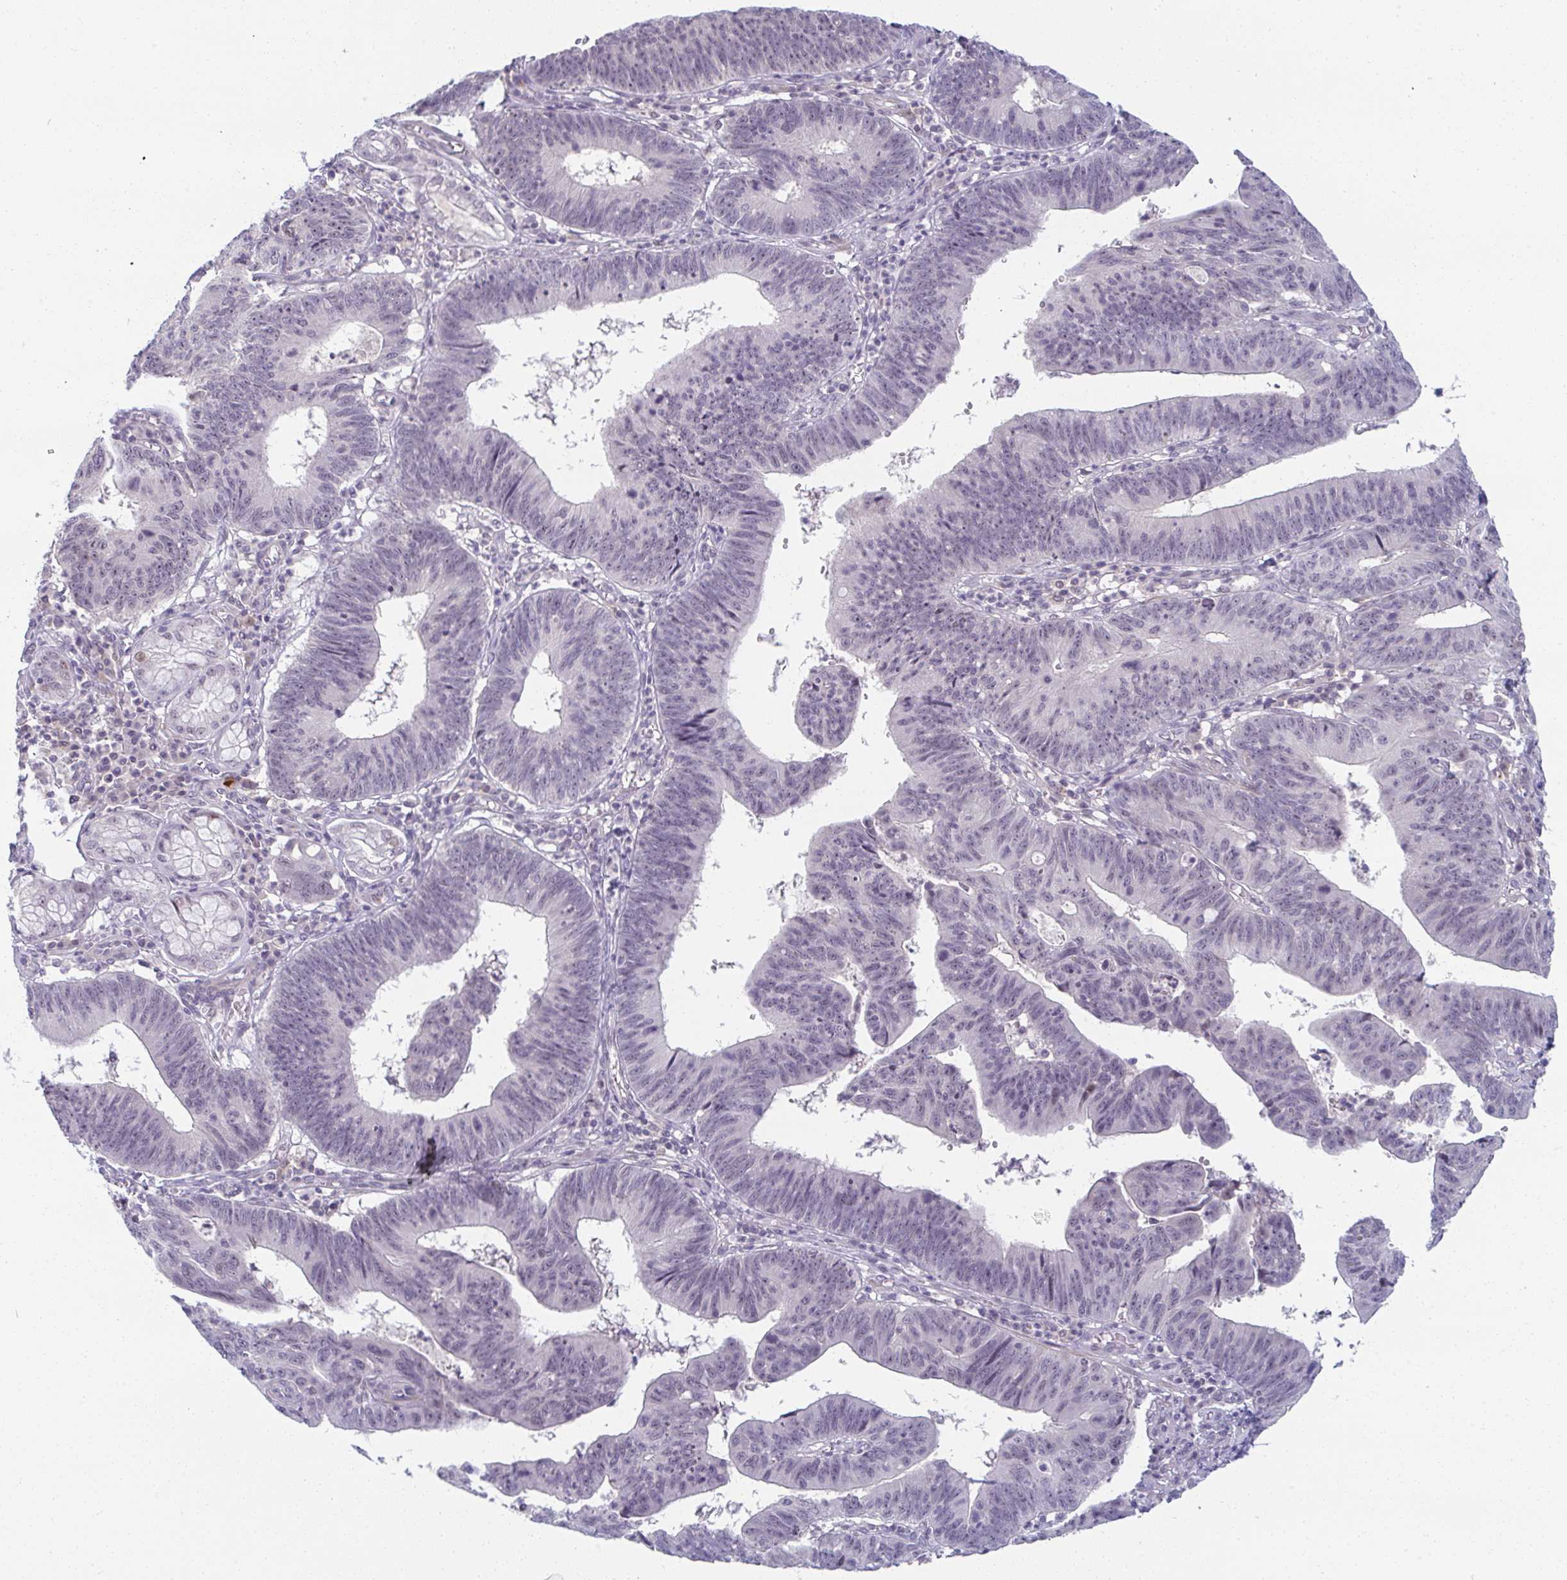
{"staining": {"intensity": "negative", "quantity": "none", "location": "none"}, "tissue": "stomach cancer", "cell_type": "Tumor cells", "image_type": "cancer", "snomed": [{"axis": "morphology", "description": "Adenocarcinoma, NOS"}, {"axis": "topography", "description": "Stomach"}], "caption": "Human stomach cancer stained for a protein using immunohistochemistry (IHC) displays no positivity in tumor cells.", "gene": "PPFIA4", "patient": {"sex": "male", "age": 59}}